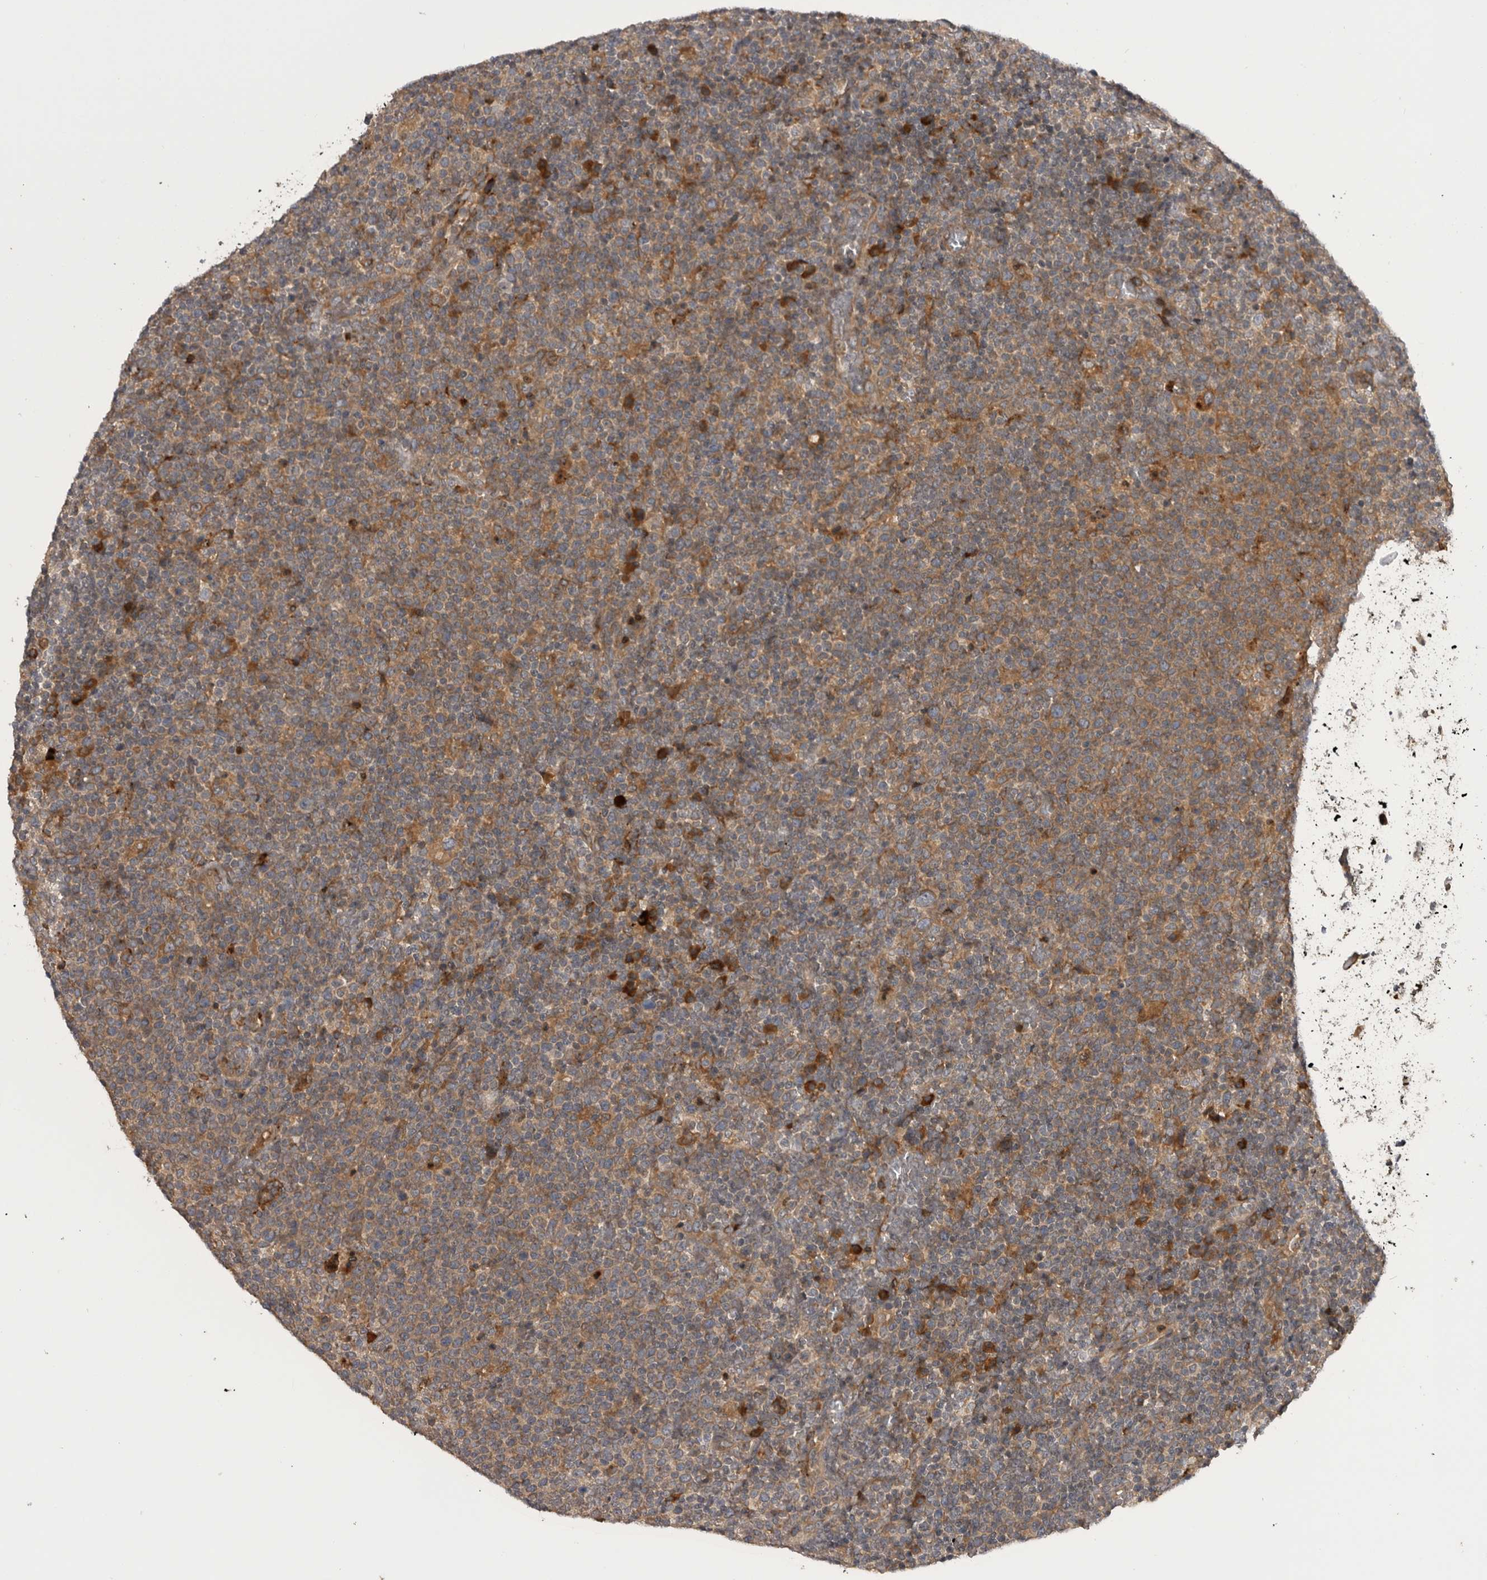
{"staining": {"intensity": "moderate", "quantity": ">75%", "location": "cytoplasmic/membranous"}, "tissue": "lymphoma", "cell_type": "Tumor cells", "image_type": "cancer", "snomed": [{"axis": "morphology", "description": "Malignant lymphoma, non-Hodgkin's type, High grade"}, {"axis": "topography", "description": "Lymph node"}], "caption": "An image showing moderate cytoplasmic/membranous positivity in approximately >75% of tumor cells in lymphoma, as visualized by brown immunohistochemical staining.", "gene": "RAB3GAP2", "patient": {"sex": "male", "age": 61}}